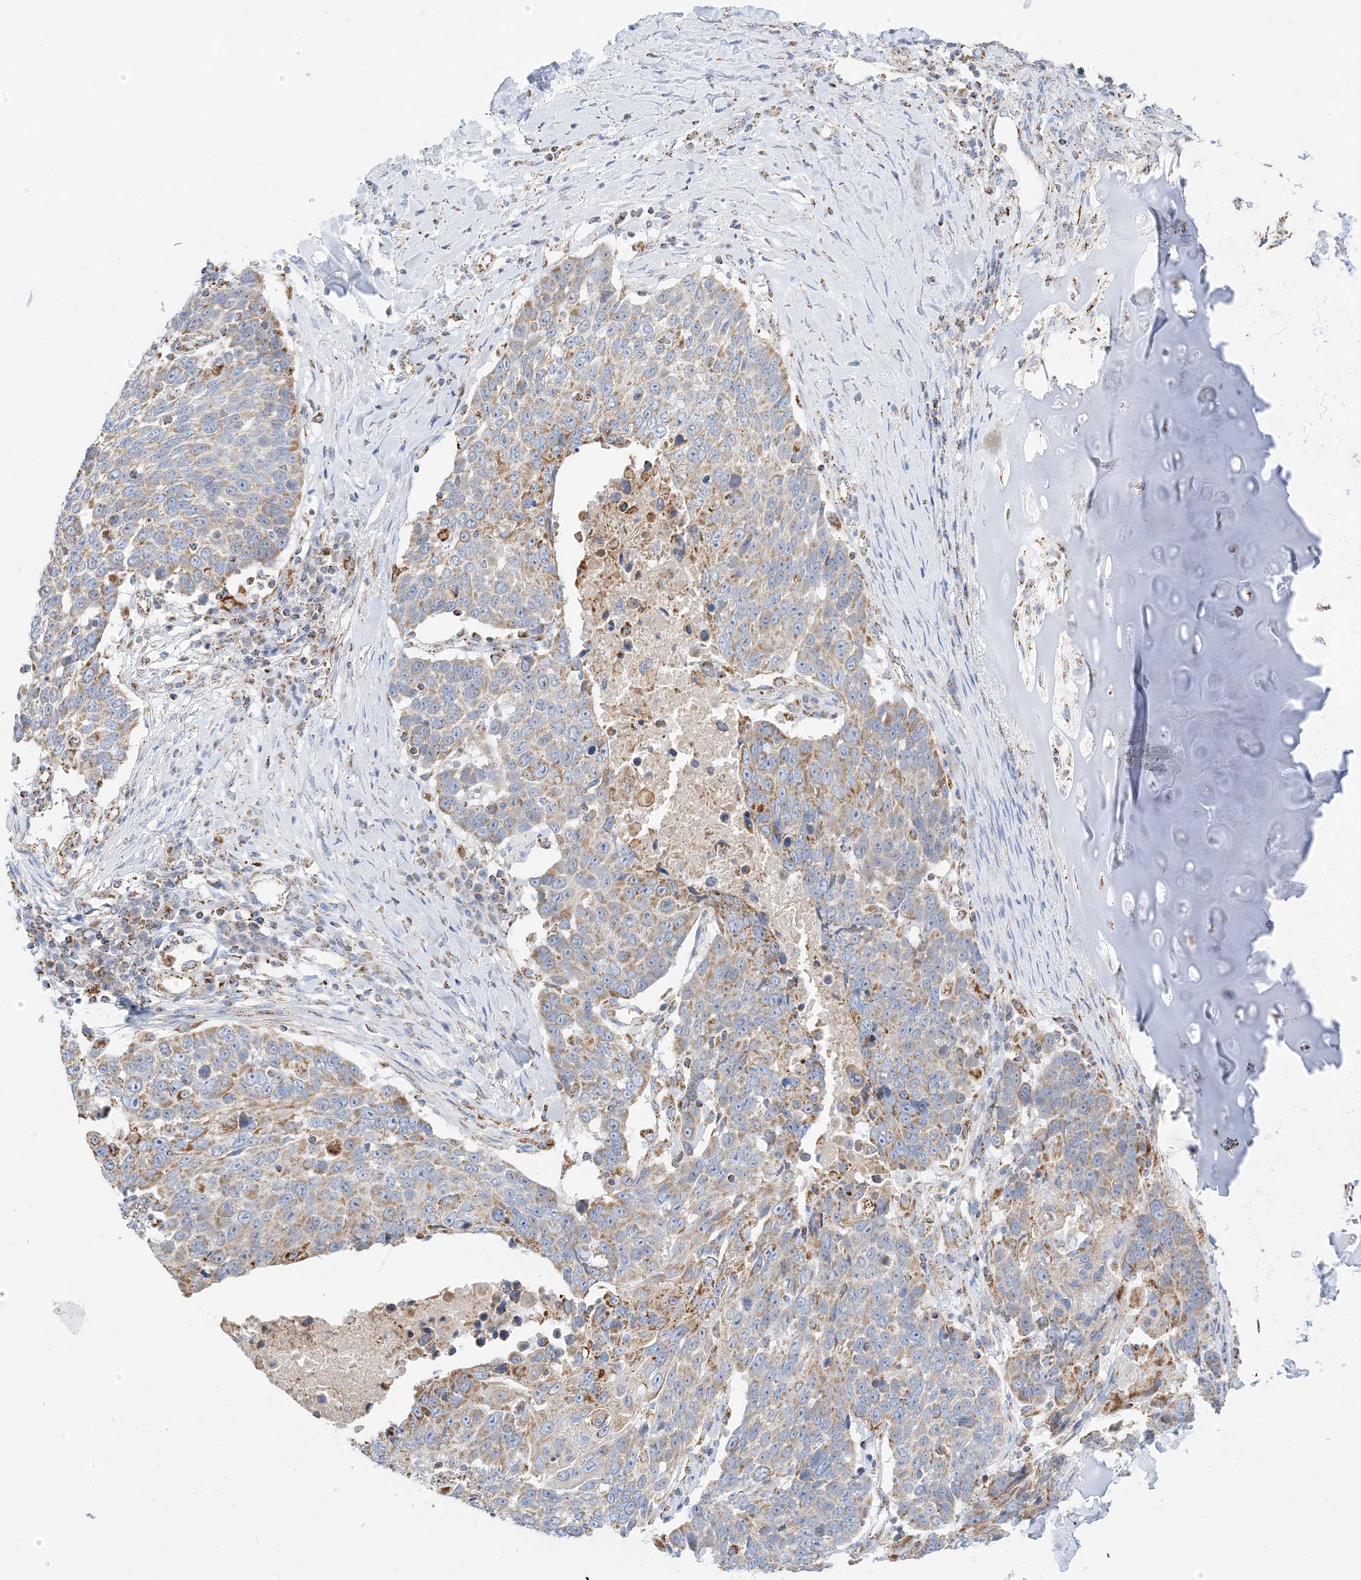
{"staining": {"intensity": "moderate", "quantity": ">75%", "location": "cytoplasmic/membranous"}, "tissue": "lung cancer", "cell_type": "Tumor cells", "image_type": "cancer", "snomed": [{"axis": "morphology", "description": "Squamous cell carcinoma, NOS"}, {"axis": "topography", "description": "Lung"}], "caption": "About >75% of tumor cells in lung cancer show moderate cytoplasmic/membranous protein positivity as visualized by brown immunohistochemical staining.", "gene": "CAPN13", "patient": {"sex": "male", "age": 66}}